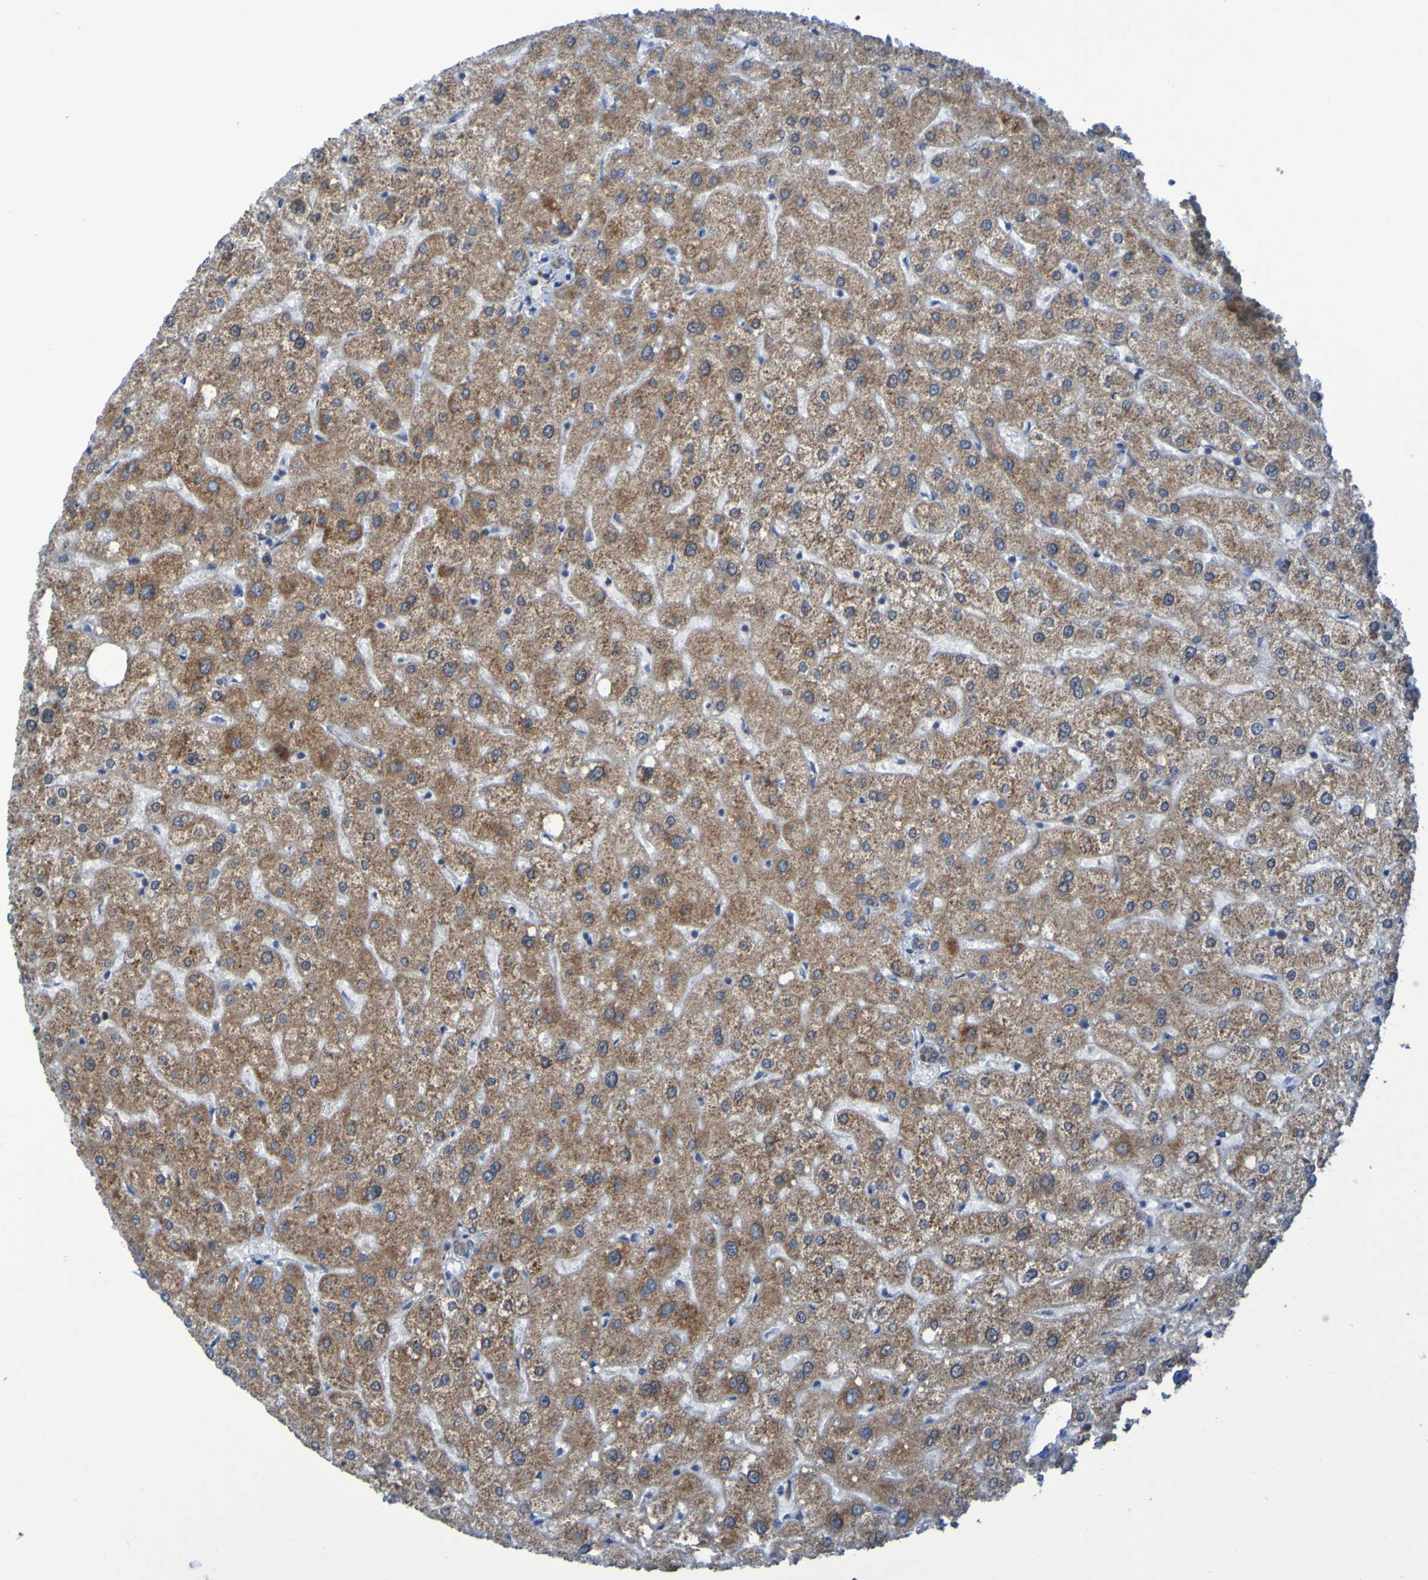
{"staining": {"intensity": "weak", "quantity": ">75%", "location": "cytoplasmic/membranous"}, "tissue": "liver", "cell_type": "Cholangiocytes", "image_type": "normal", "snomed": [{"axis": "morphology", "description": "Normal tissue, NOS"}, {"axis": "topography", "description": "Liver"}], "caption": "Immunohistochemical staining of benign human liver reveals weak cytoplasmic/membranous protein staining in approximately >75% of cholangiocytes.", "gene": "FKBP3", "patient": {"sex": "male", "age": 73}}